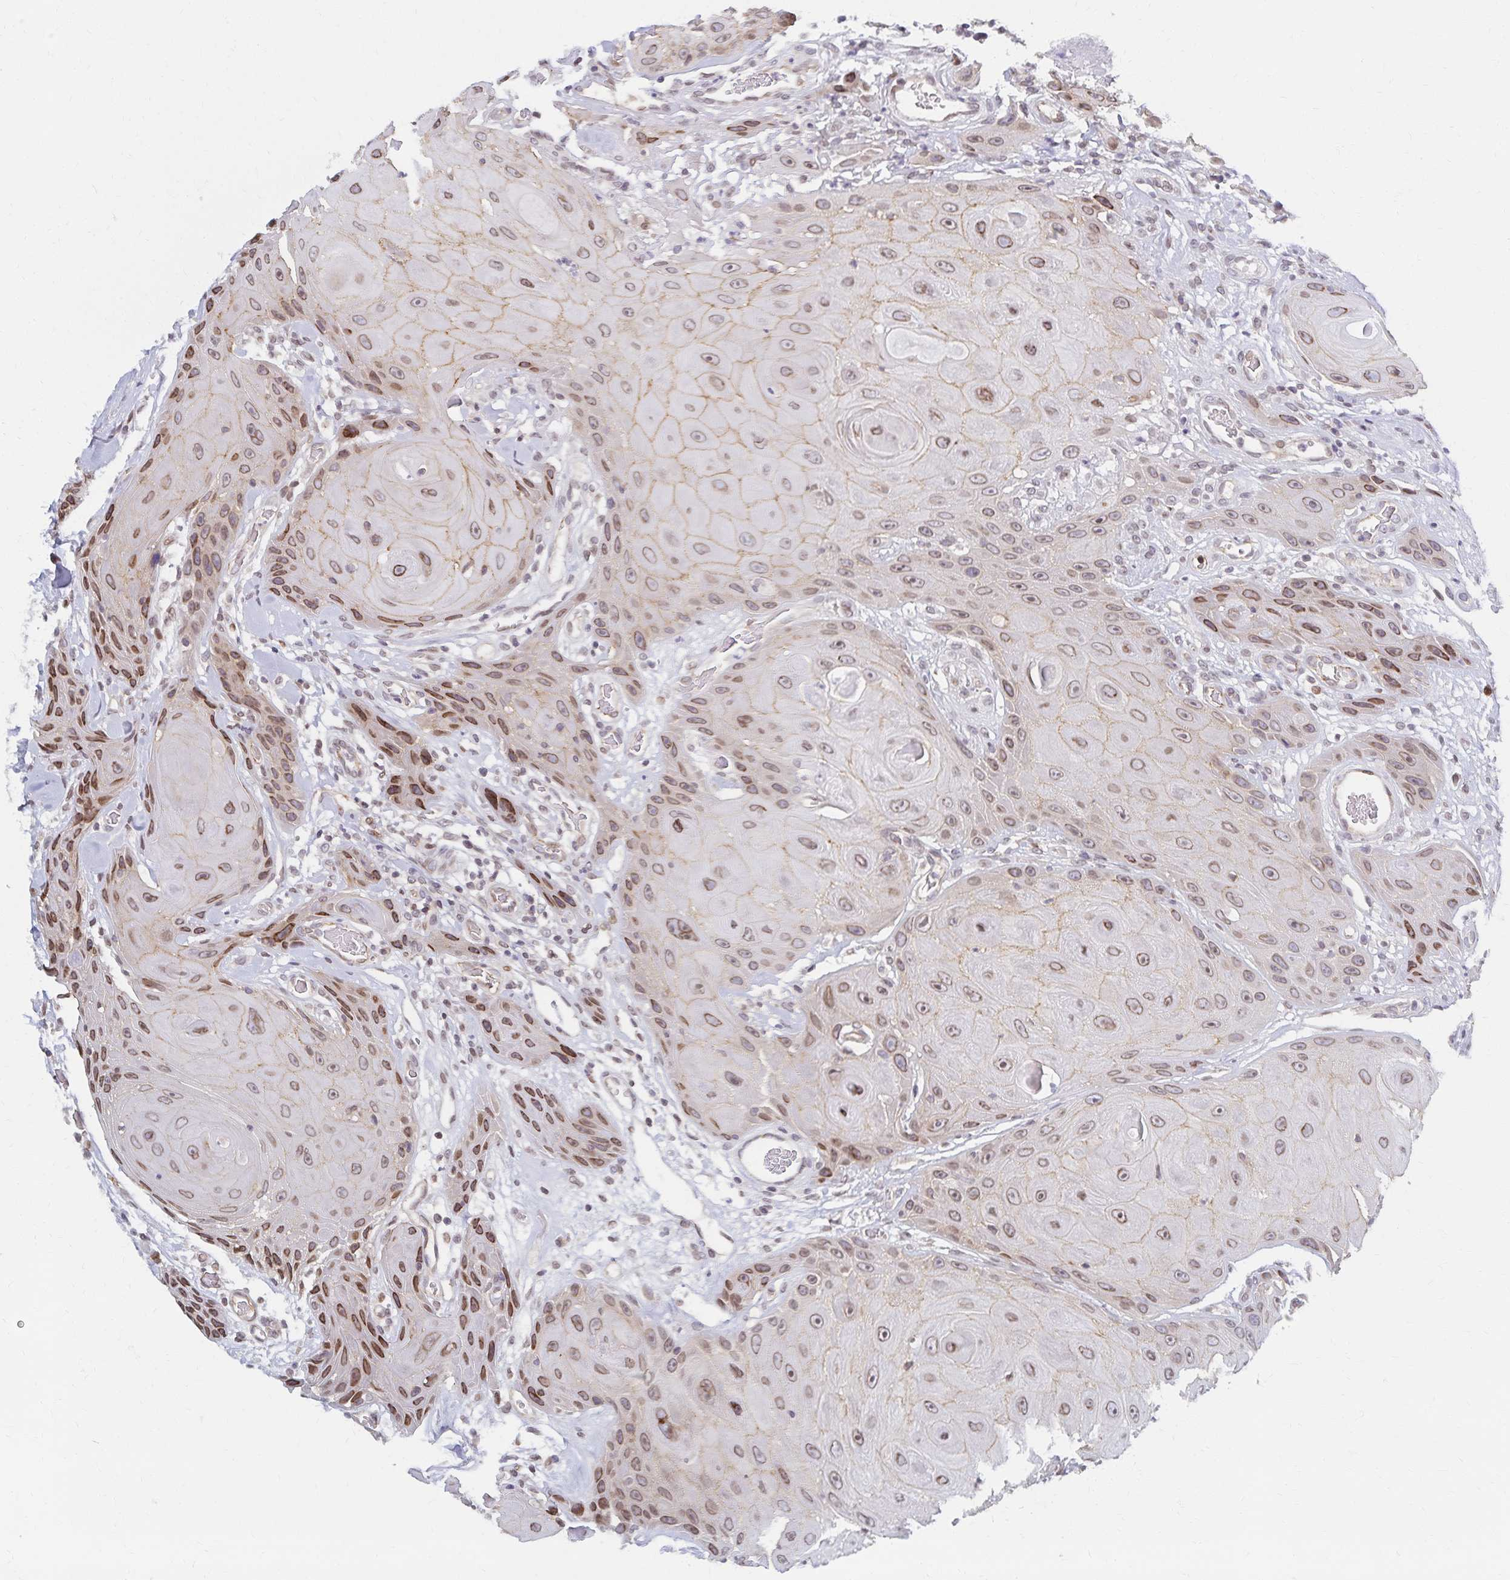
{"staining": {"intensity": "moderate", "quantity": ">75%", "location": "cytoplasmic/membranous,nuclear"}, "tissue": "head and neck cancer", "cell_type": "Tumor cells", "image_type": "cancer", "snomed": [{"axis": "morphology", "description": "Squamous cell carcinoma, NOS"}, {"axis": "topography", "description": "Oral tissue"}, {"axis": "topography", "description": "Head-Neck"}], "caption": "Head and neck cancer (squamous cell carcinoma) stained with immunohistochemistry reveals moderate cytoplasmic/membranous and nuclear expression in approximately >75% of tumor cells.", "gene": "RAB9B", "patient": {"sex": "male", "age": 49}}